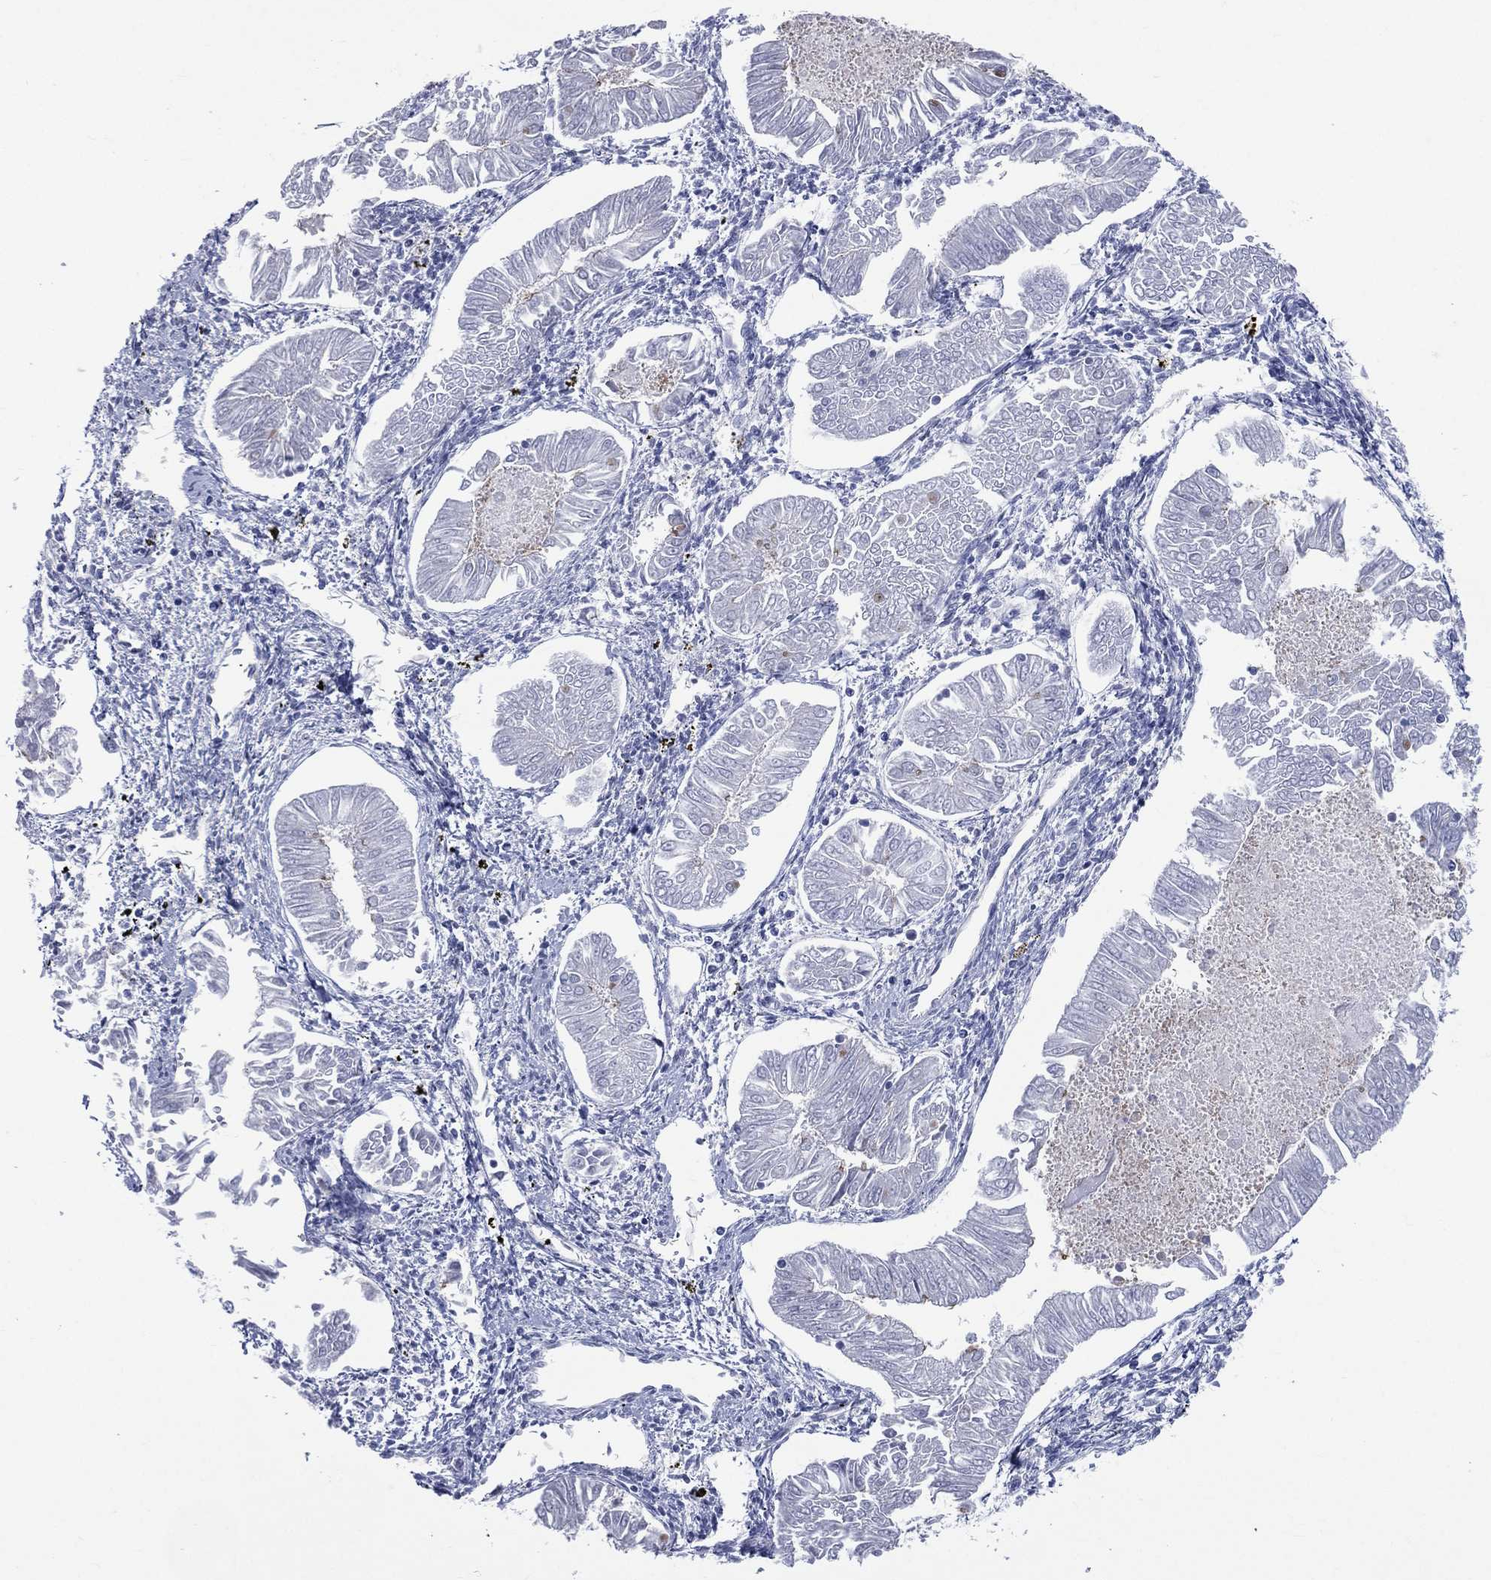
{"staining": {"intensity": "negative", "quantity": "none", "location": "none"}, "tissue": "endometrial cancer", "cell_type": "Tumor cells", "image_type": "cancer", "snomed": [{"axis": "morphology", "description": "Adenocarcinoma, NOS"}, {"axis": "topography", "description": "Endometrium"}], "caption": "An image of endometrial adenocarcinoma stained for a protein exhibits no brown staining in tumor cells.", "gene": "AKAP3", "patient": {"sex": "female", "age": 53}}